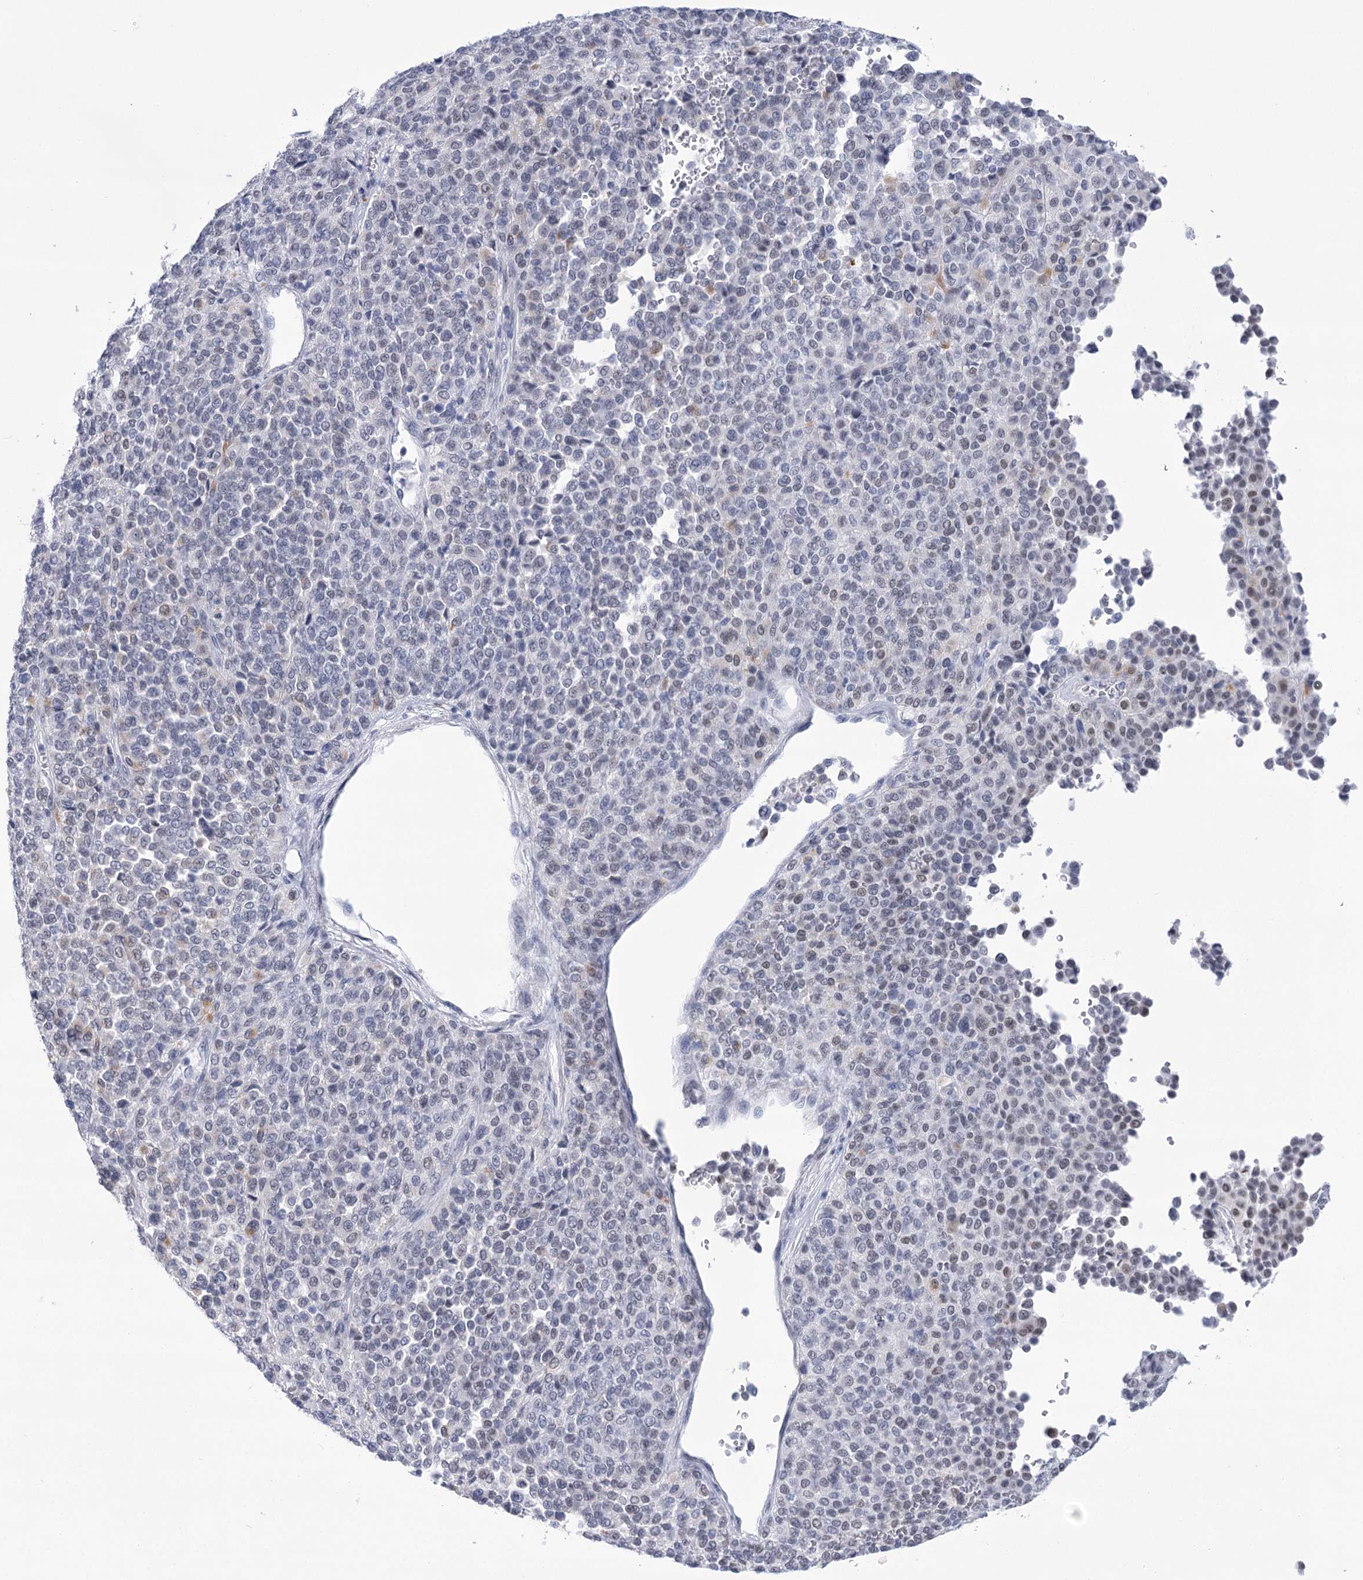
{"staining": {"intensity": "weak", "quantity": "<25%", "location": "nuclear"}, "tissue": "melanoma", "cell_type": "Tumor cells", "image_type": "cancer", "snomed": [{"axis": "morphology", "description": "Malignant melanoma, Metastatic site"}, {"axis": "topography", "description": "Pancreas"}], "caption": "Immunohistochemistry (IHC) micrograph of neoplastic tissue: human malignant melanoma (metastatic site) stained with DAB reveals no significant protein positivity in tumor cells.", "gene": "HORMAD1", "patient": {"sex": "female", "age": 30}}